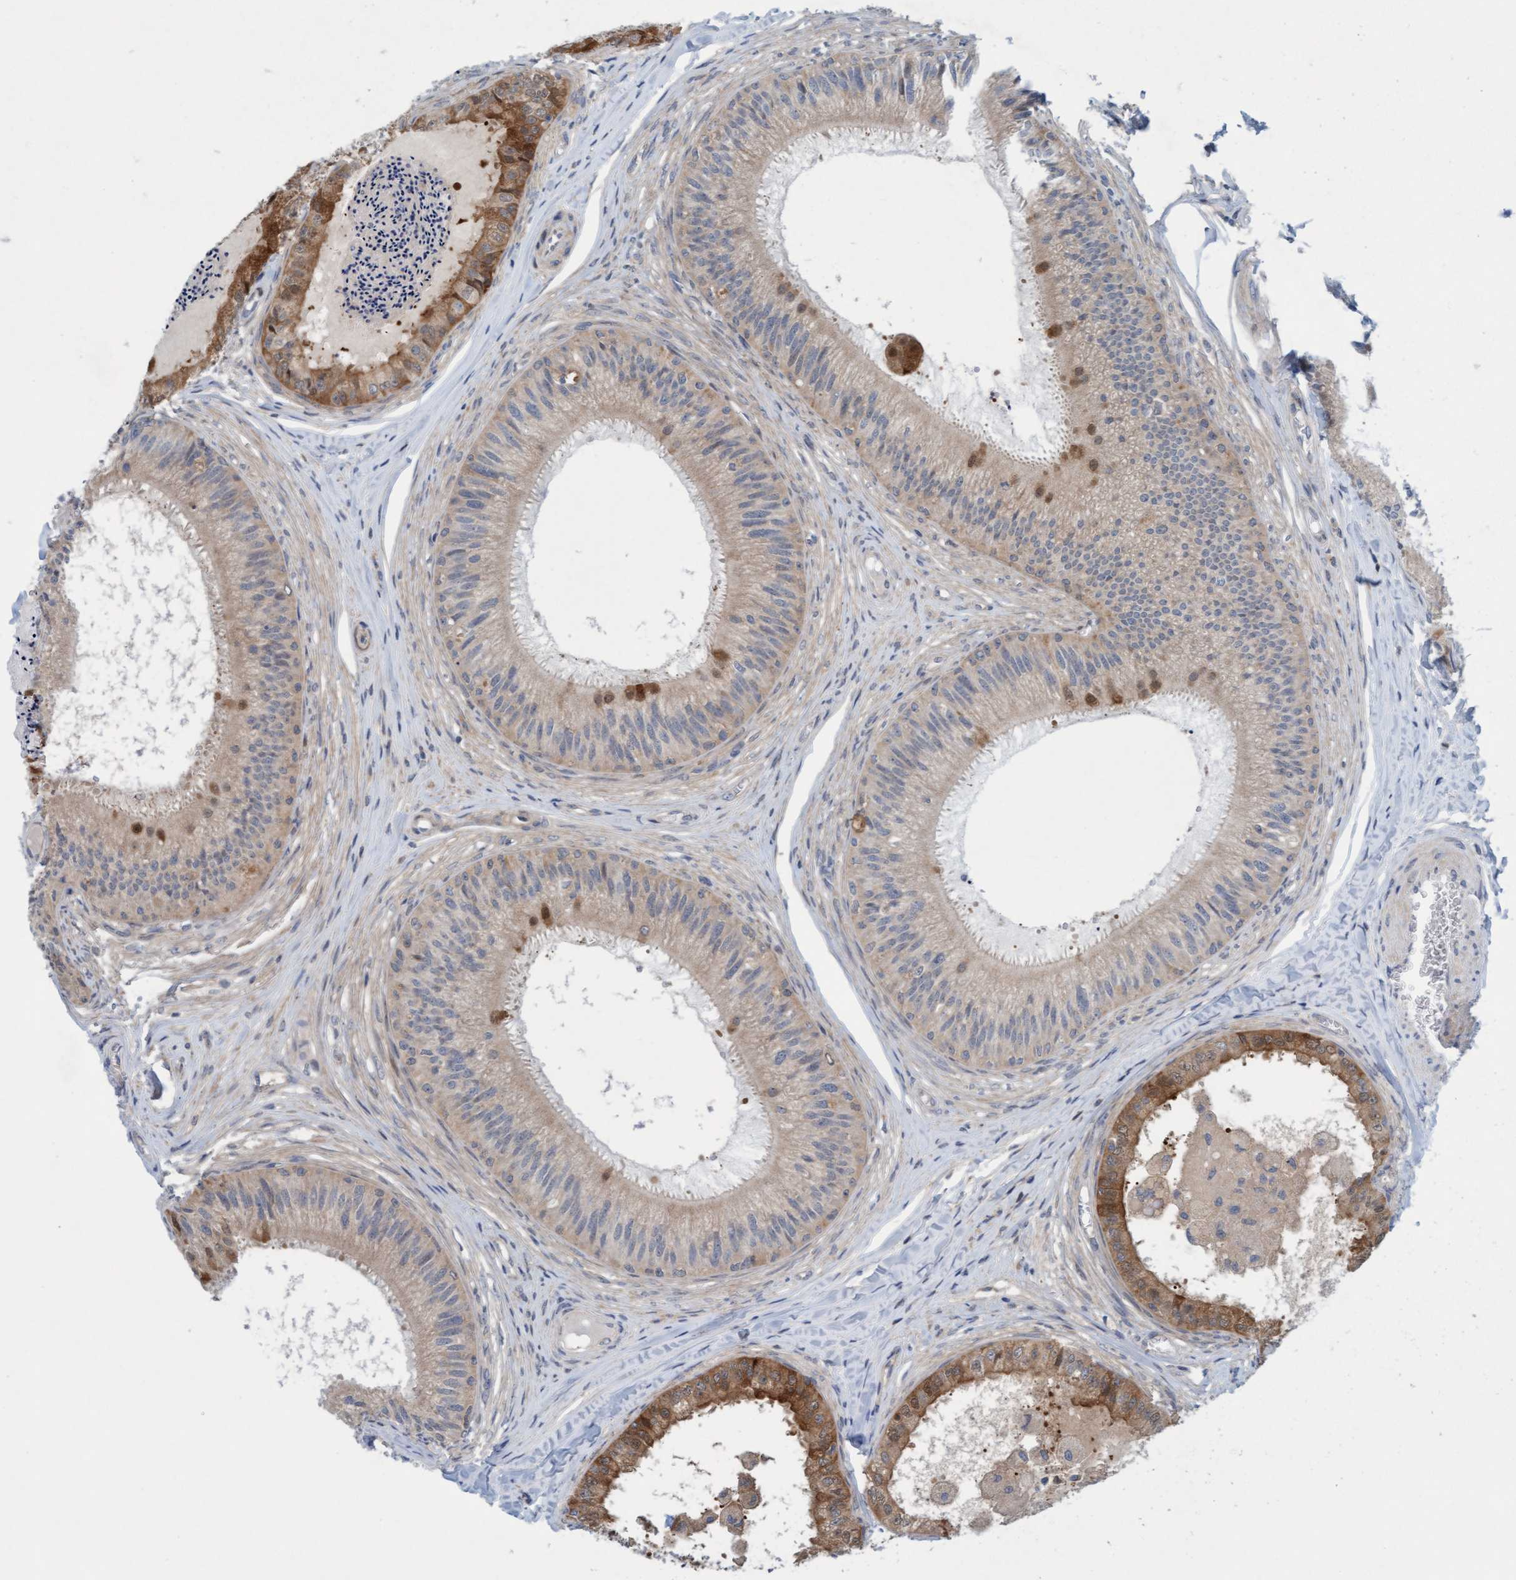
{"staining": {"intensity": "moderate", "quantity": "25%-75%", "location": "cytoplasmic/membranous"}, "tissue": "epididymis", "cell_type": "Glandular cells", "image_type": "normal", "snomed": [{"axis": "morphology", "description": "Normal tissue, NOS"}, {"axis": "topography", "description": "Epididymis"}], "caption": "Human epididymis stained with a brown dye shows moderate cytoplasmic/membranous positive staining in approximately 25%-75% of glandular cells.", "gene": "KLHL25", "patient": {"sex": "male", "age": 31}}